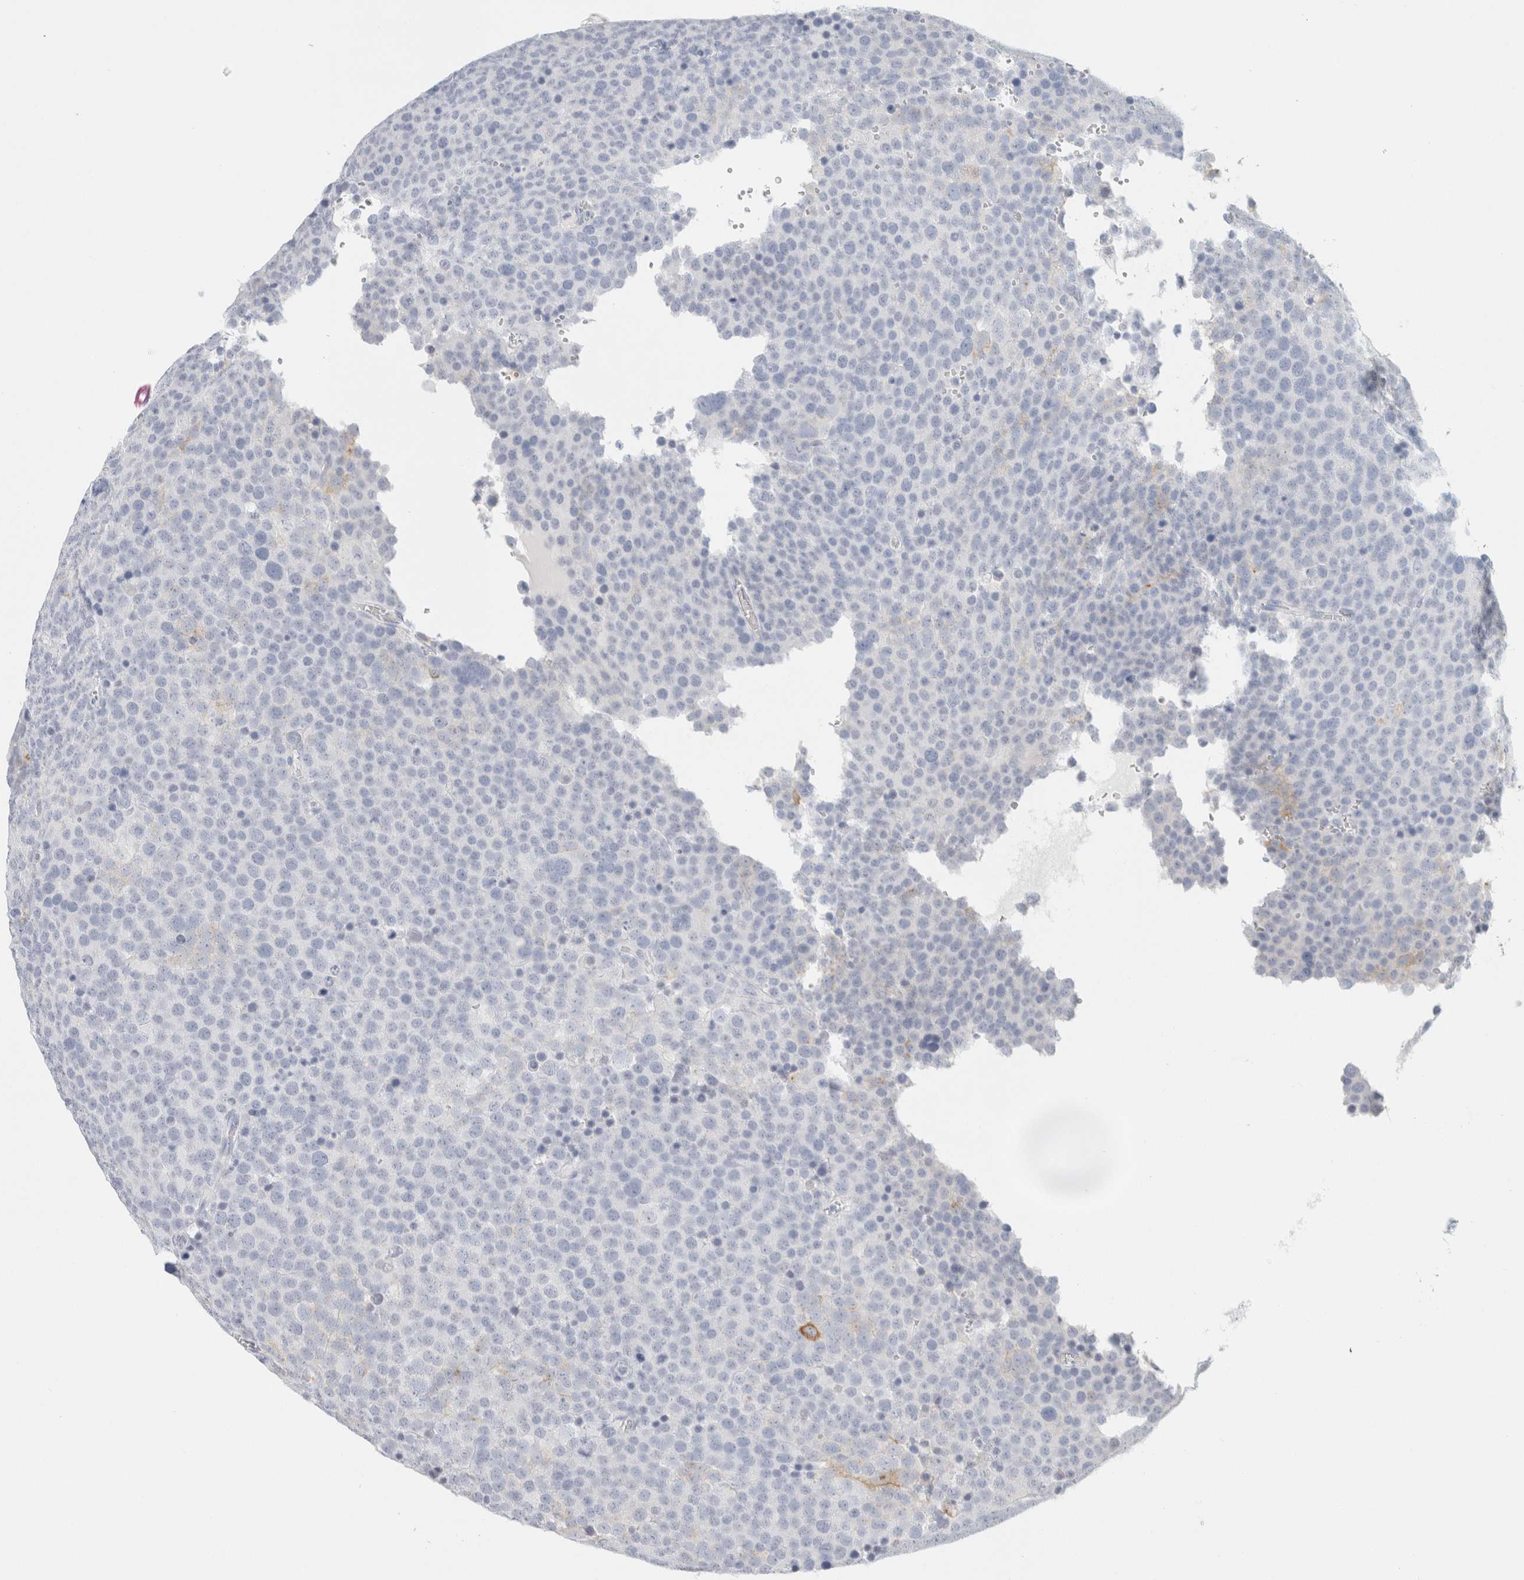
{"staining": {"intensity": "negative", "quantity": "none", "location": "none"}, "tissue": "testis cancer", "cell_type": "Tumor cells", "image_type": "cancer", "snomed": [{"axis": "morphology", "description": "Seminoma, NOS"}, {"axis": "topography", "description": "Testis"}], "caption": "A high-resolution micrograph shows immunohistochemistry staining of testis cancer (seminoma), which demonstrates no significant staining in tumor cells.", "gene": "NEFM", "patient": {"sex": "male", "age": 71}}